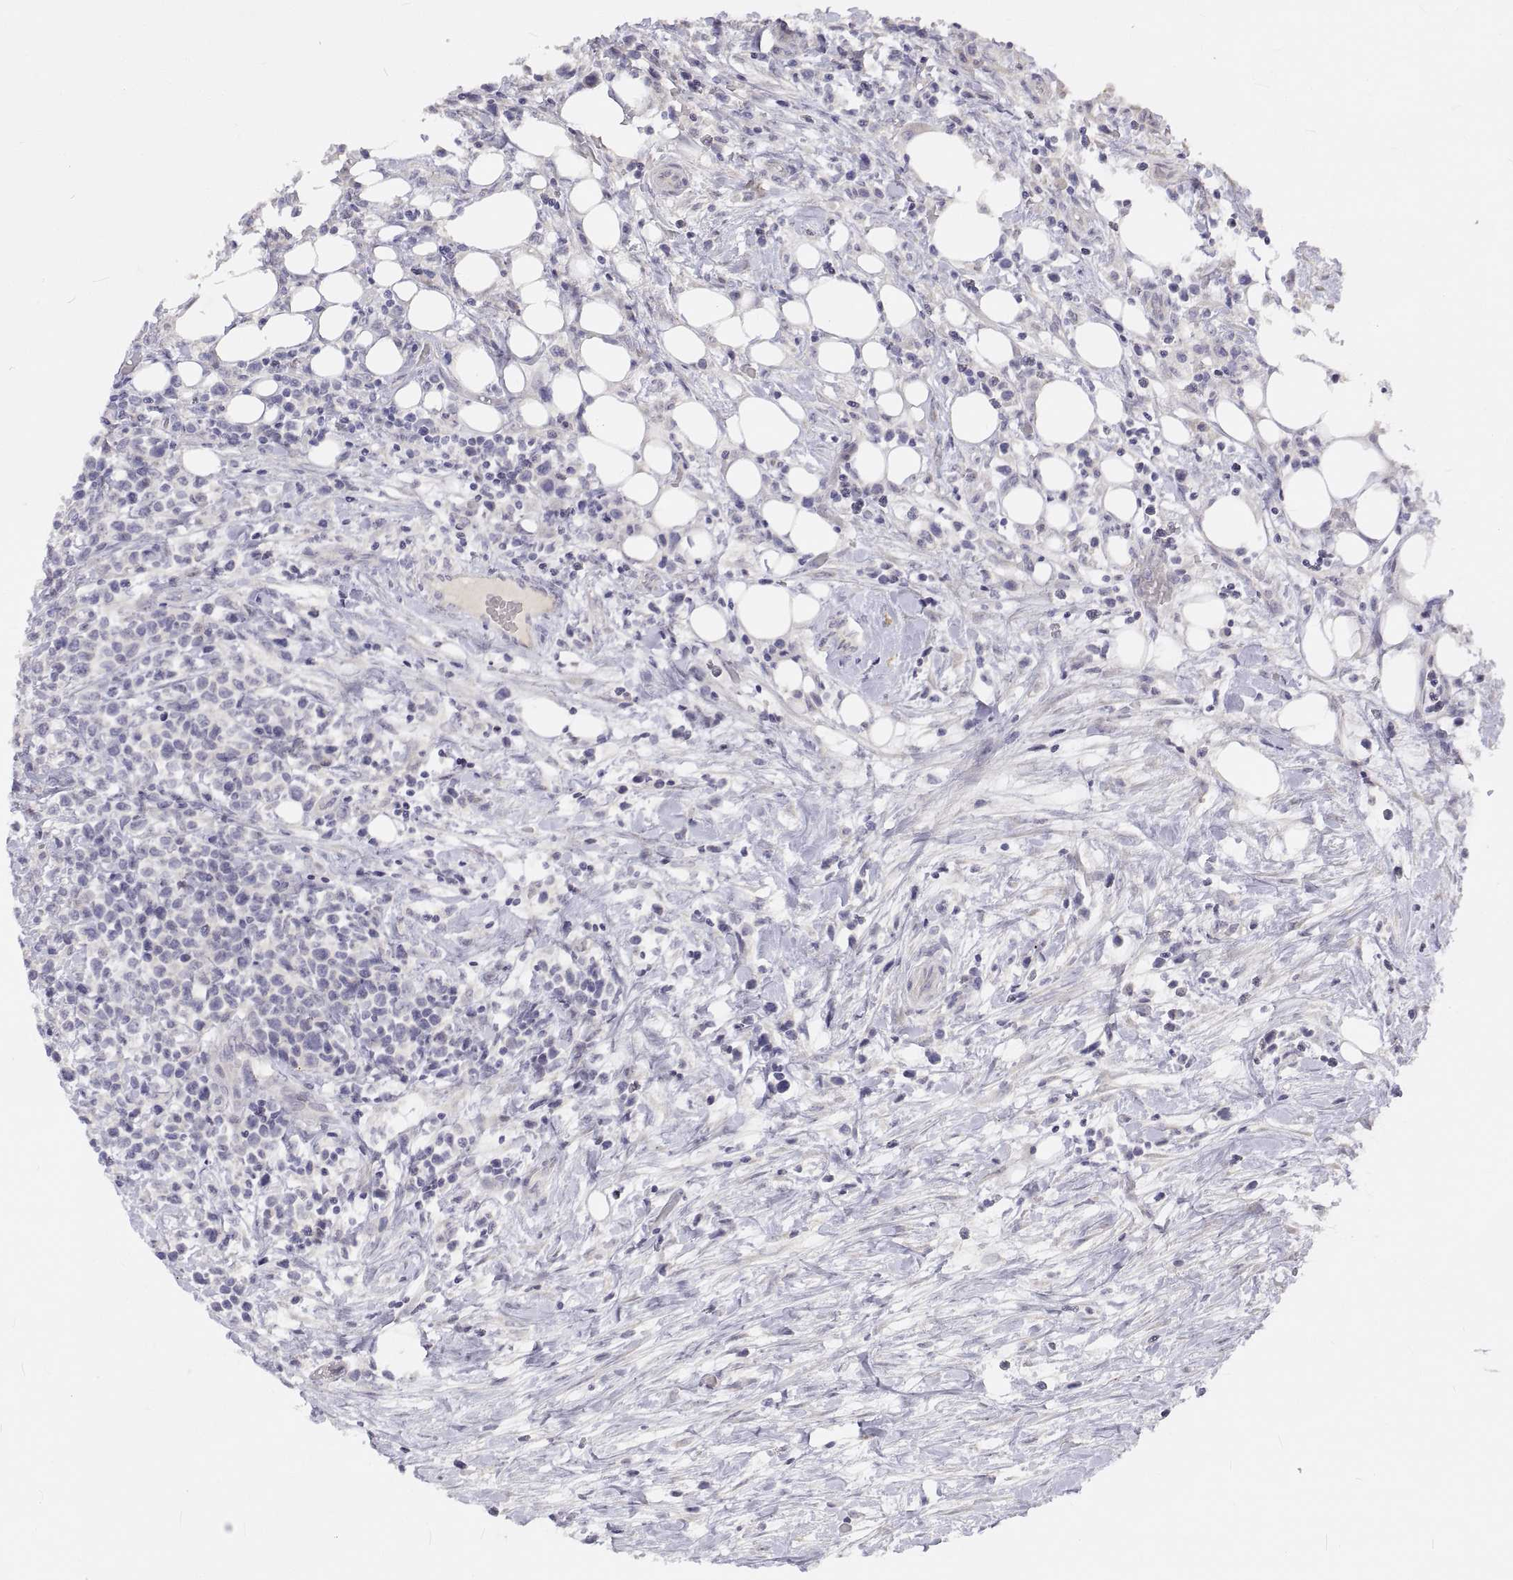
{"staining": {"intensity": "negative", "quantity": "none", "location": "none"}, "tissue": "lymphoma", "cell_type": "Tumor cells", "image_type": "cancer", "snomed": [{"axis": "morphology", "description": "Malignant lymphoma, non-Hodgkin's type, High grade"}, {"axis": "topography", "description": "Soft tissue"}], "caption": "Tumor cells show no significant protein positivity in malignant lymphoma, non-Hodgkin's type (high-grade). (IHC, brightfield microscopy, high magnification).", "gene": "ANO2", "patient": {"sex": "female", "age": 56}}